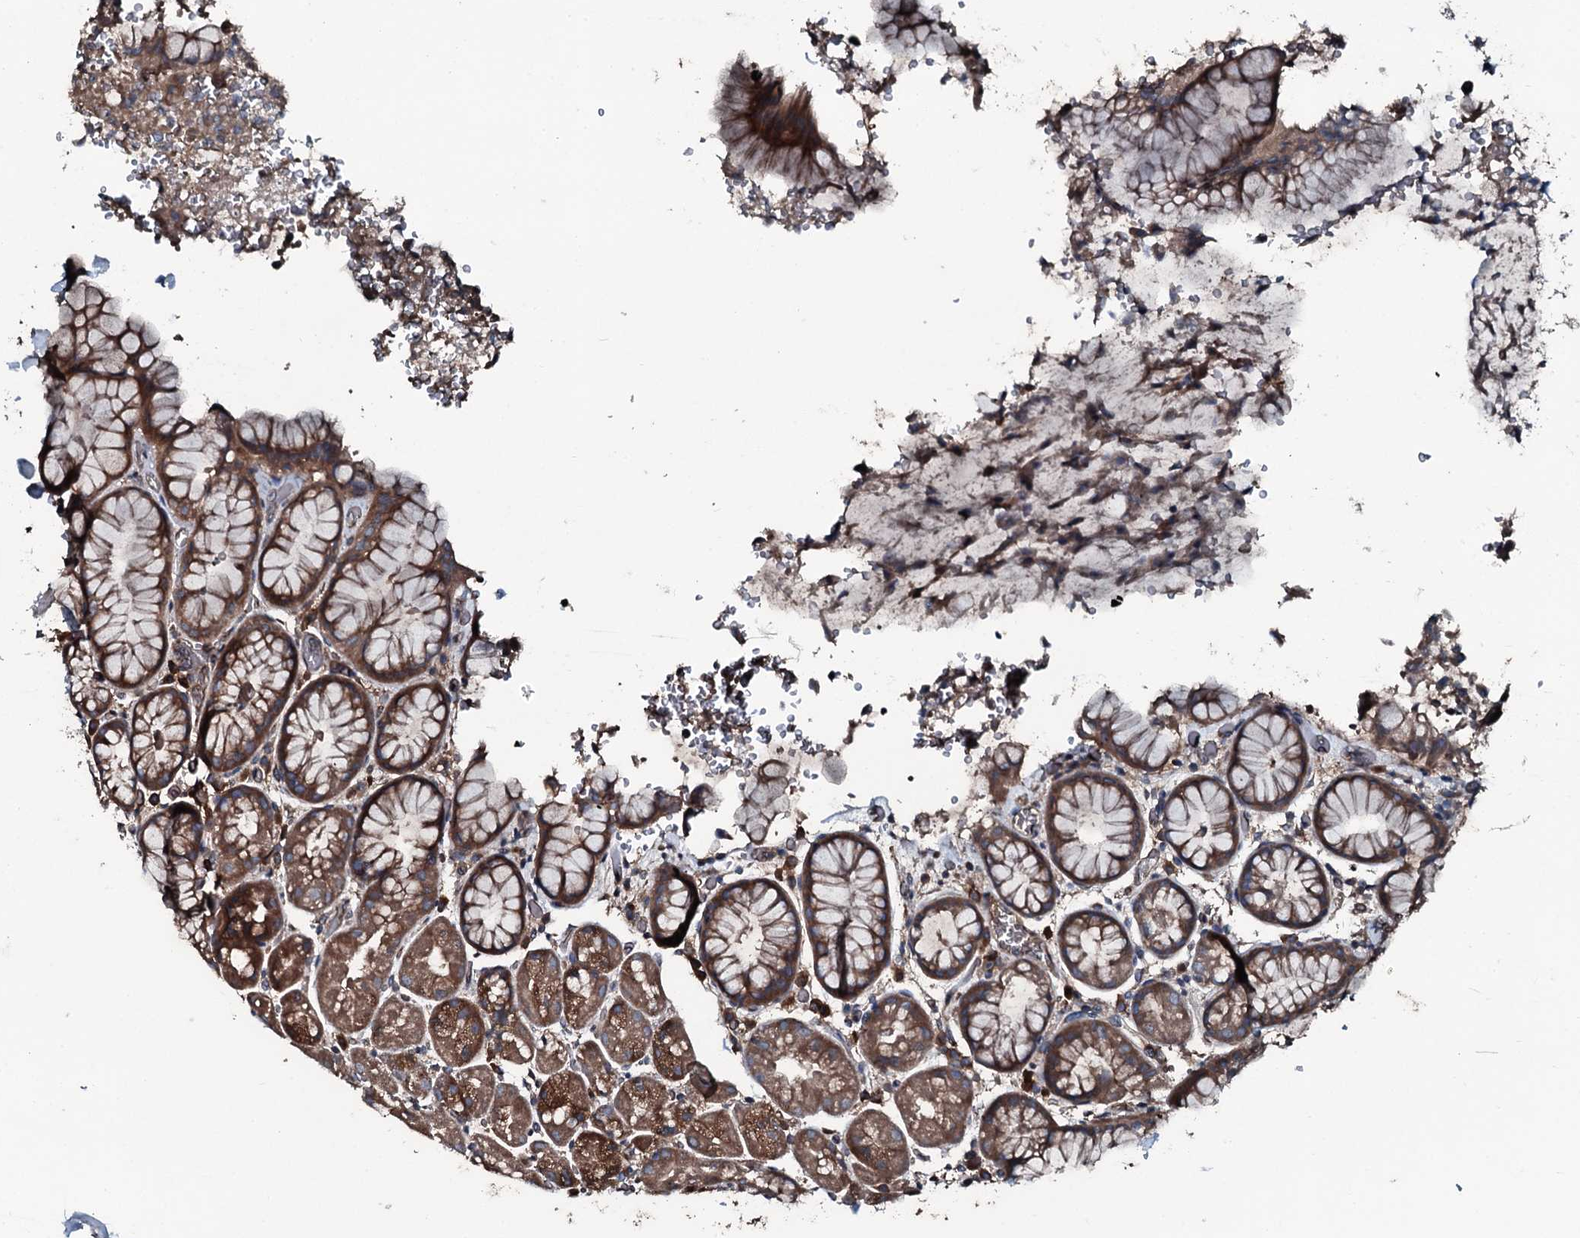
{"staining": {"intensity": "moderate", "quantity": ">75%", "location": "cytoplasmic/membranous"}, "tissue": "stomach", "cell_type": "Glandular cells", "image_type": "normal", "snomed": [{"axis": "morphology", "description": "Normal tissue, NOS"}, {"axis": "topography", "description": "Stomach, upper"}, {"axis": "topography", "description": "Stomach, lower"}], "caption": "A medium amount of moderate cytoplasmic/membranous staining is present in approximately >75% of glandular cells in unremarkable stomach.", "gene": "AARS1", "patient": {"sex": "male", "age": 67}}